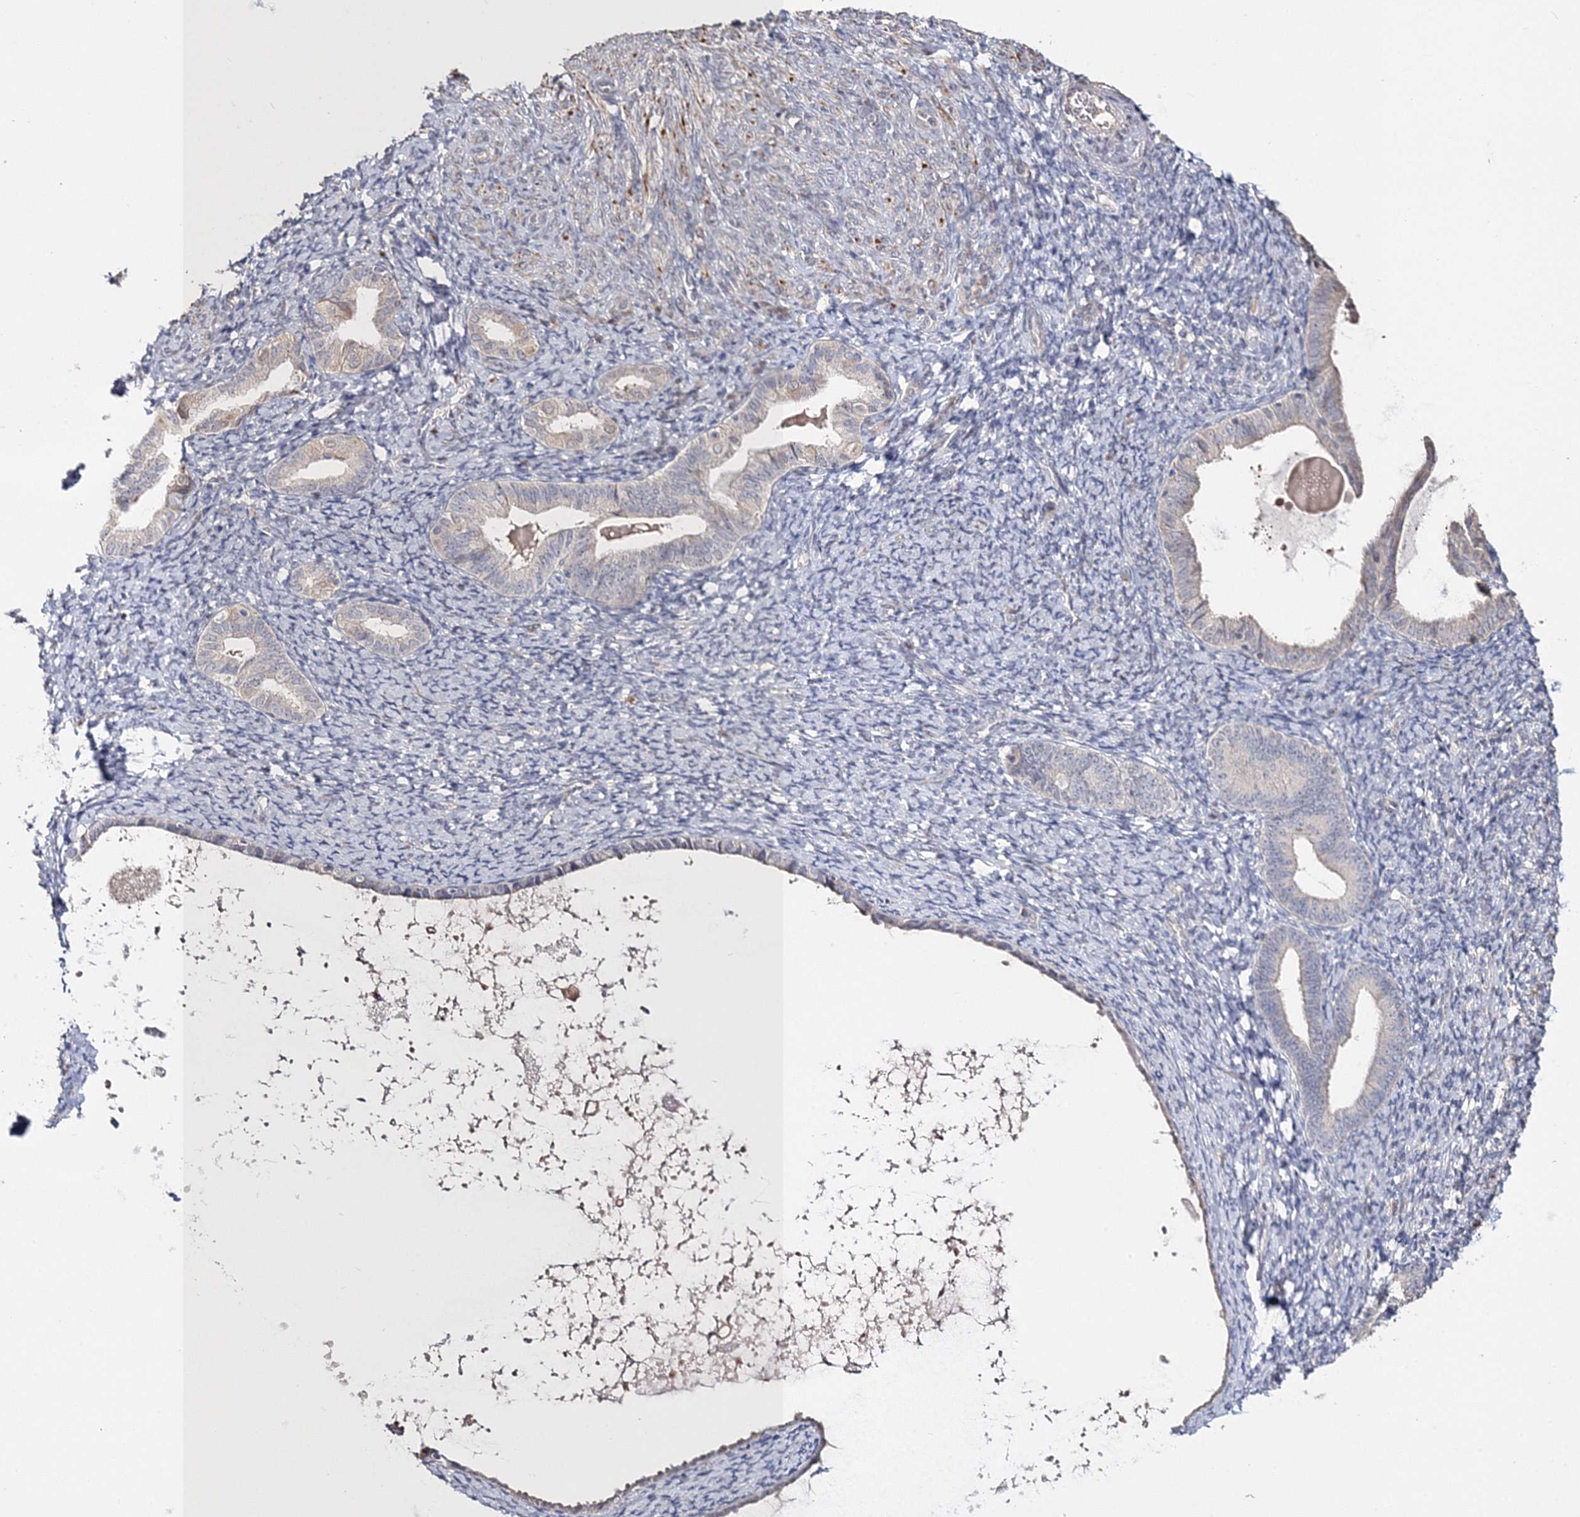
{"staining": {"intensity": "negative", "quantity": "none", "location": "none"}, "tissue": "endometrium", "cell_type": "Cells in endometrial stroma", "image_type": "normal", "snomed": [{"axis": "morphology", "description": "Normal tissue, NOS"}, {"axis": "topography", "description": "Endometrium"}], "caption": "DAB (3,3'-diaminobenzidine) immunohistochemical staining of normal human endometrium displays no significant positivity in cells in endometrial stroma.", "gene": "GJB5", "patient": {"sex": "female", "age": 72}}